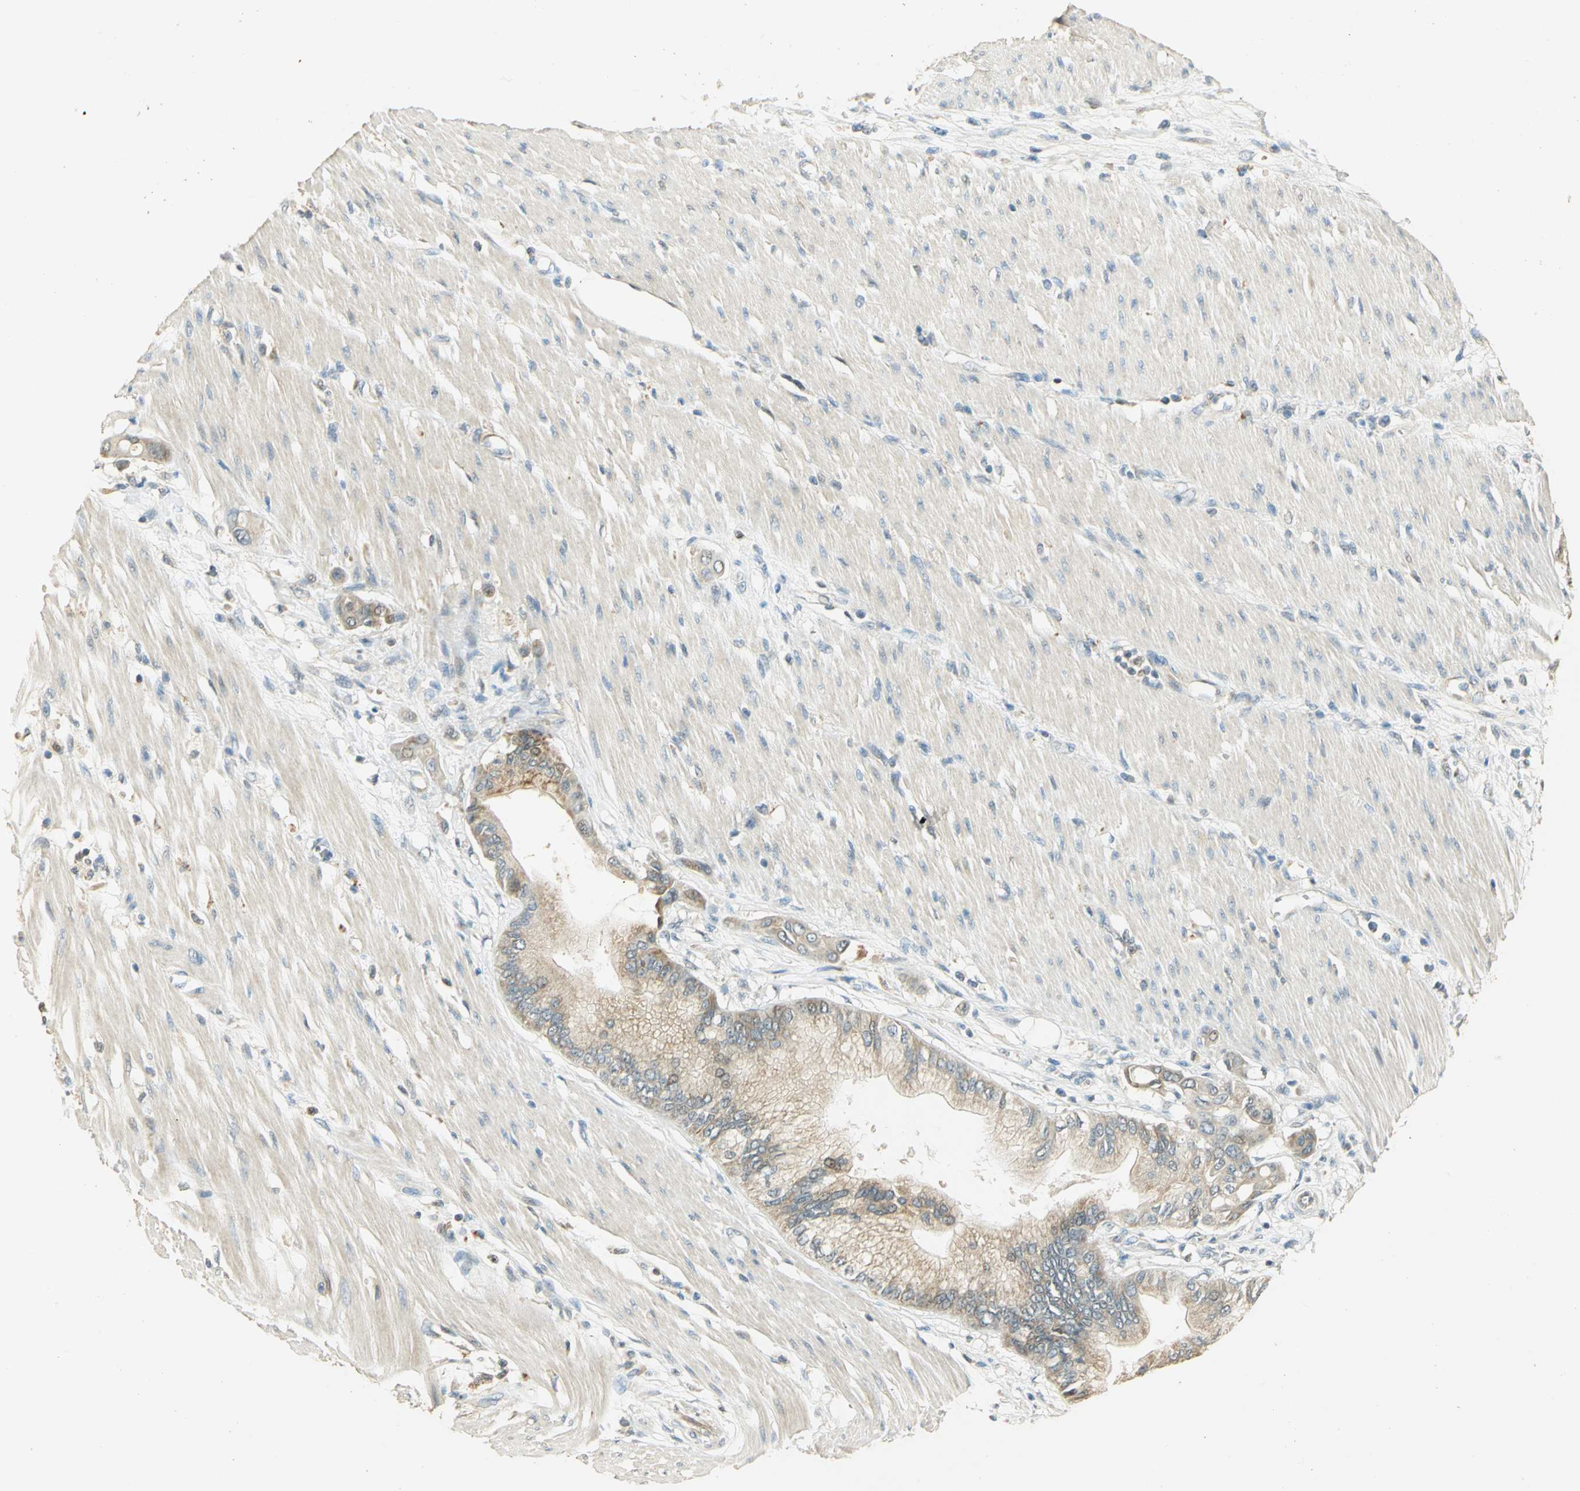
{"staining": {"intensity": "weak", "quantity": ">75%", "location": "cytoplasmic/membranous"}, "tissue": "pancreatic cancer", "cell_type": "Tumor cells", "image_type": "cancer", "snomed": [{"axis": "morphology", "description": "Adenocarcinoma, NOS"}, {"axis": "morphology", "description": "Adenocarcinoma, metastatic, NOS"}, {"axis": "topography", "description": "Lymph node"}, {"axis": "topography", "description": "Pancreas"}, {"axis": "topography", "description": "Duodenum"}], "caption": "There is low levels of weak cytoplasmic/membranous positivity in tumor cells of pancreatic cancer (adenocarcinoma), as demonstrated by immunohistochemical staining (brown color).", "gene": "HDHD5", "patient": {"sex": "female", "age": 64}}